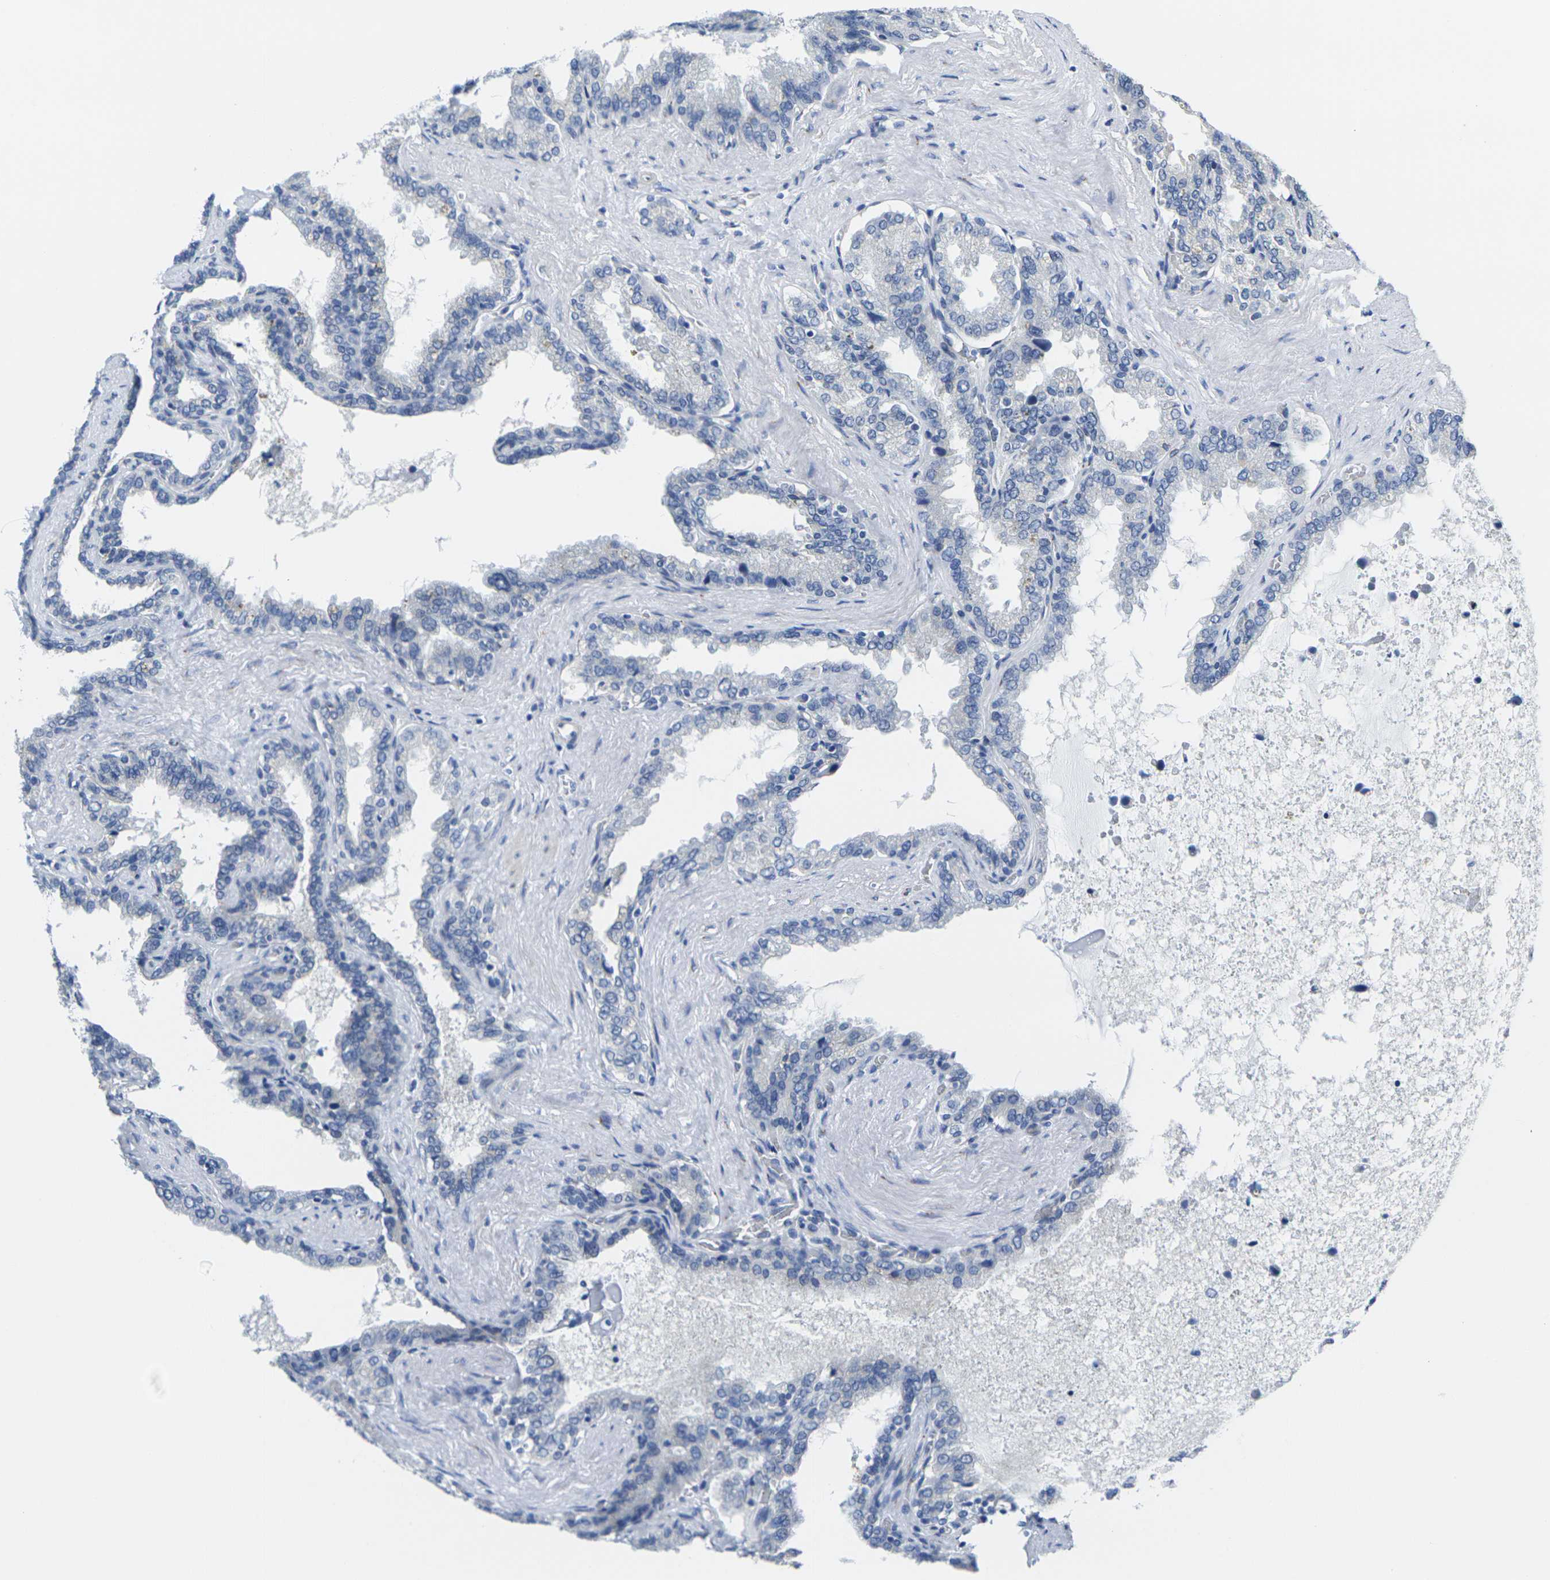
{"staining": {"intensity": "negative", "quantity": "none", "location": "none"}, "tissue": "seminal vesicle", "cell_type": "Glandular cells", "image_type": "normal", "snomed": [{"axis": "morphology", "description": "Normal tissue, NOS"}, {"axis": "topography", "description": "Seminal veicle"}], "caption": "The histopathology image shows no staining of glandular cells in benign seminal vesicle.", "gene": "CRK", "patient": {"sex": "male", "age": 46}}